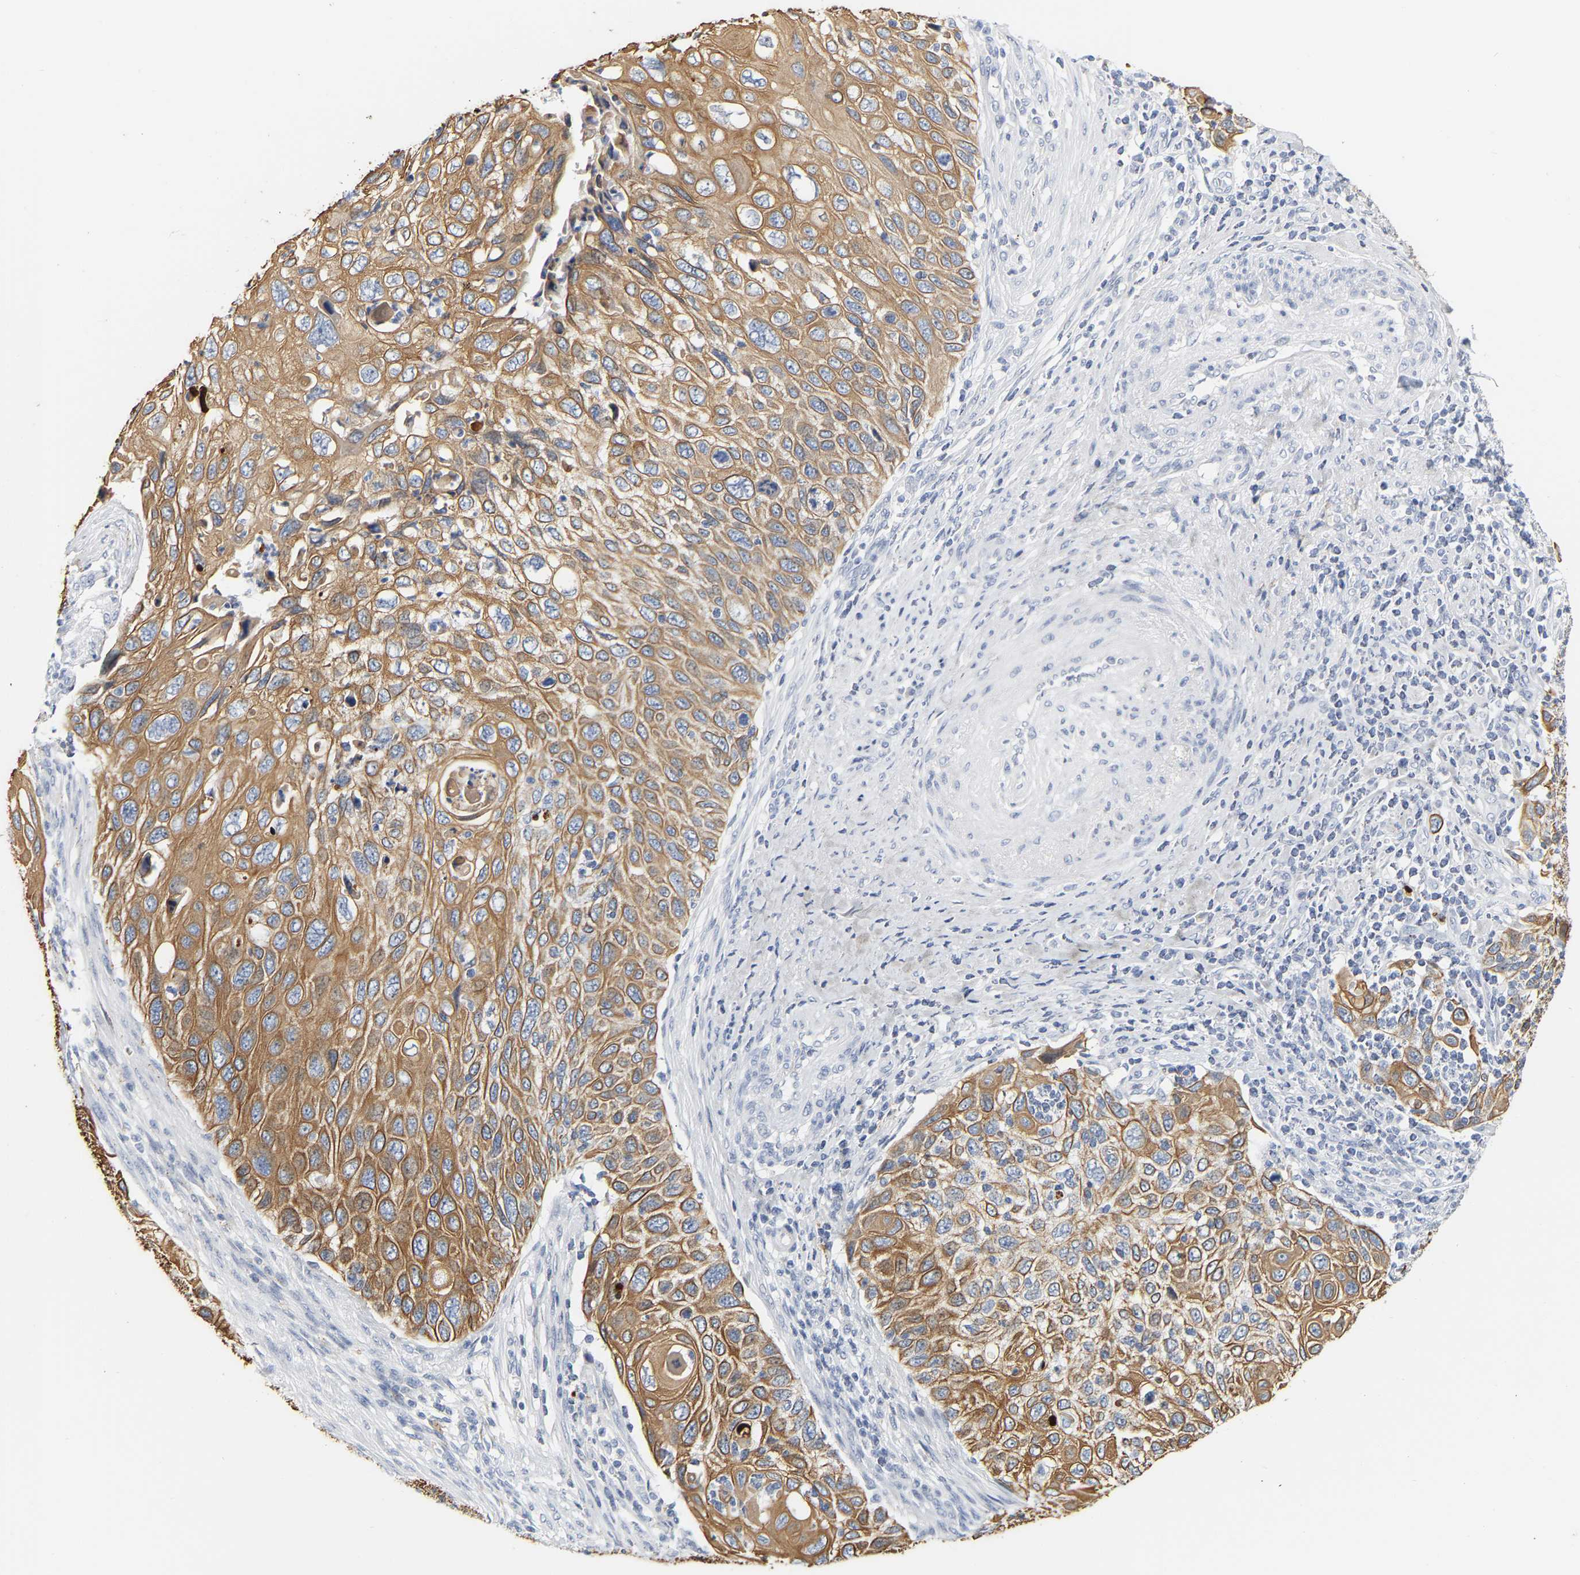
{"staining": {"intensity": "moderate", "quantity": ">75%", "location": "cytoplasmic/membranous"}, "tissue": "cervical cancer", "cell_type": "Tumor cells", "image_type": "cancer", "snomed": [{"axis": "morphology", "description": "Squamous cell carcinoma, NOS"}, {"axis": "topography", "description": "Cervix"}], "caption": "Approximately >75% of tumor cells in human cervical cancer show moderate cytoplasmic/membranous protein positivity as visualized by brown immunohistochemical staining.", "gene": "KRT76", "patient": {"sex": "female", "age": 70}}